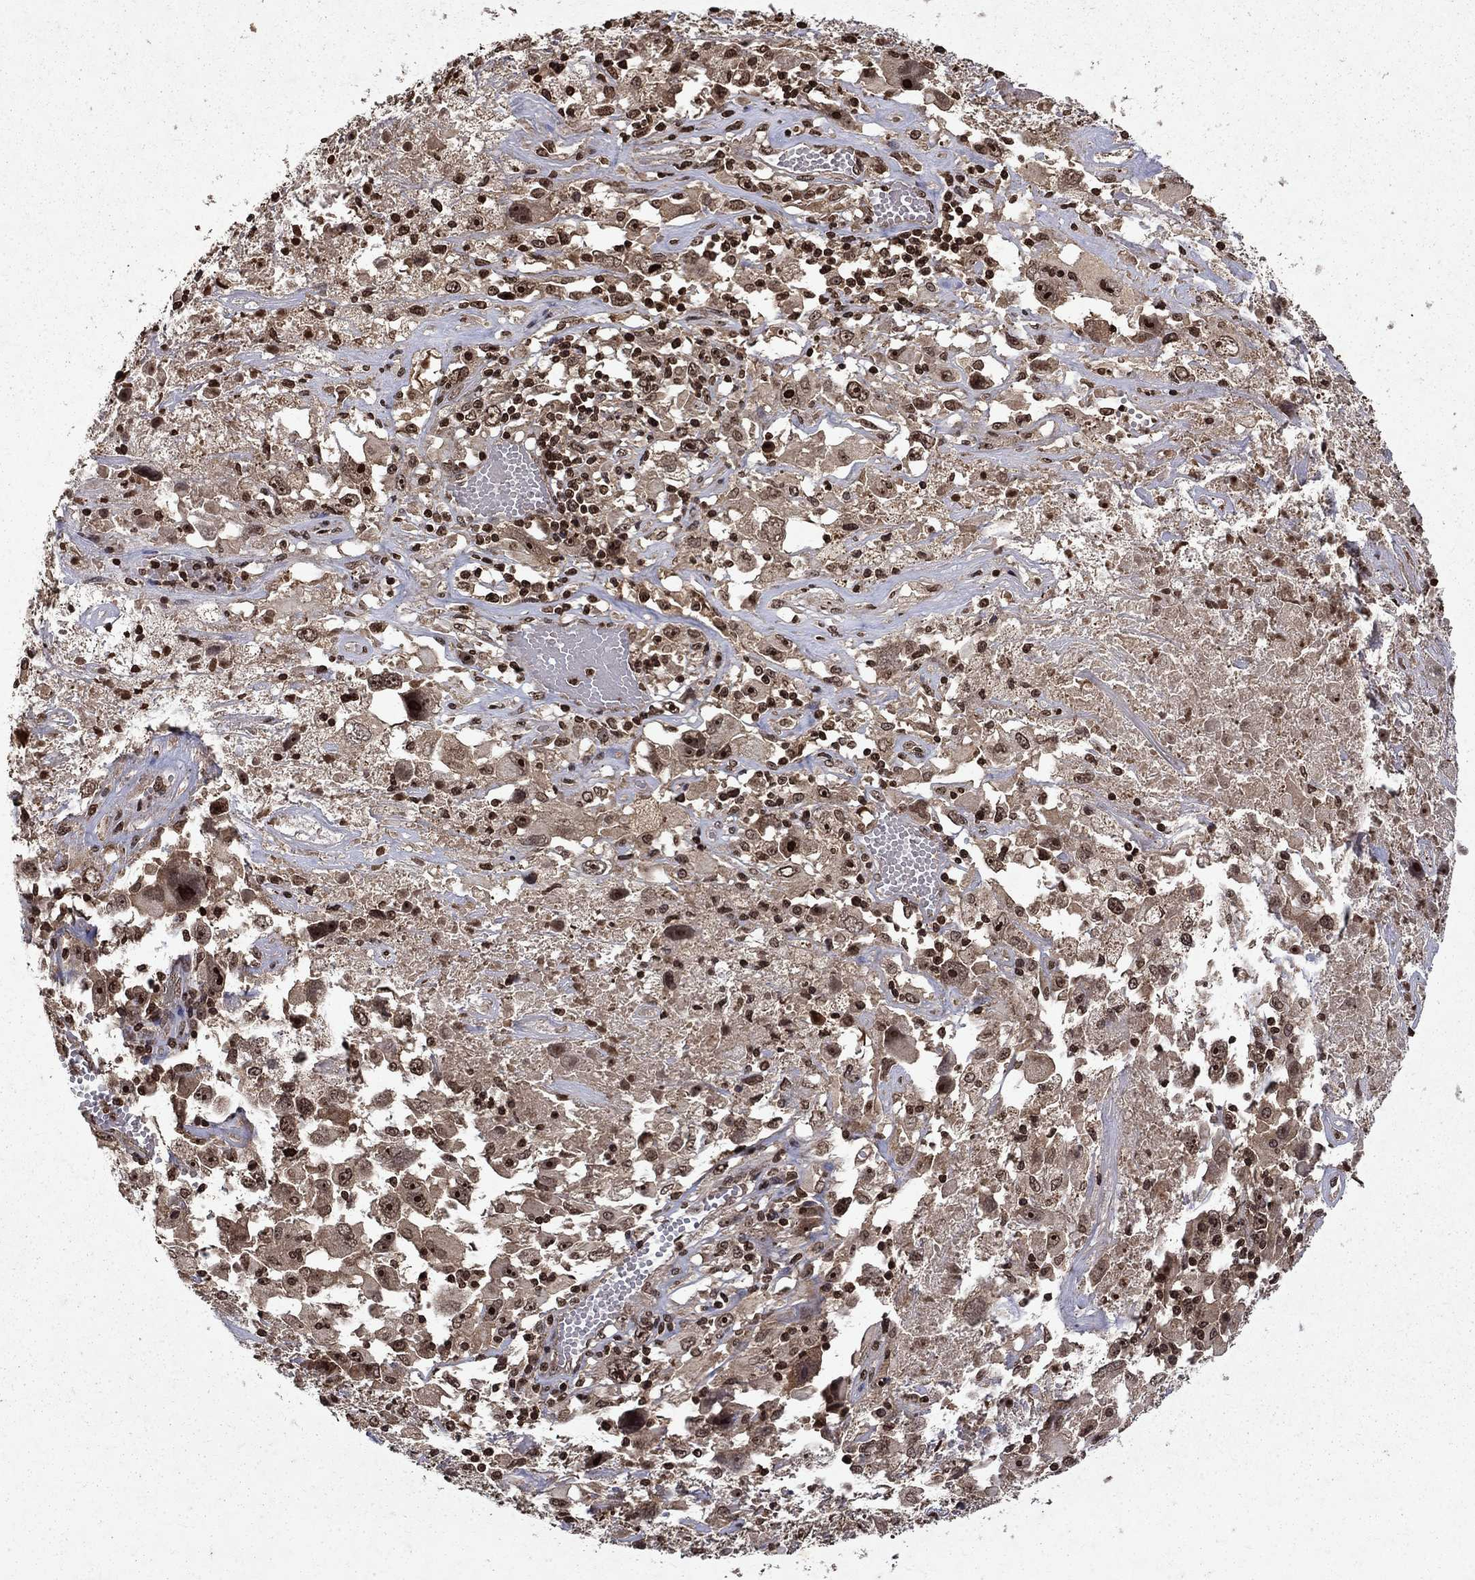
{"staining": {"intensity": "weak", "quantity": "25%-75%", "location": "cytoplasmic/membranous,nuclear"}, "tissue": "melanoma", "cell_type": "Tumor cells", "image_type": "cancer", "snomed": [{"axis": "morphology", "description": "Malignant melanoma, Metastatic site"}, {"axis": "topography", "description": "Soft tissue"}], "caption": "Tumor cells display low levels of weak cytoplasmic/membranous and nuclear expression in about 25%-75% of cells in human malignant melanoma (metastatic site). Using DAB (3,3'-diaminobenzidine) (brown) and hematoxylin (blue) stains, captured at high magnification using brightfield microscopy.", "gene": "PIN4", "patient": {"sex": "male", "age": 50}}